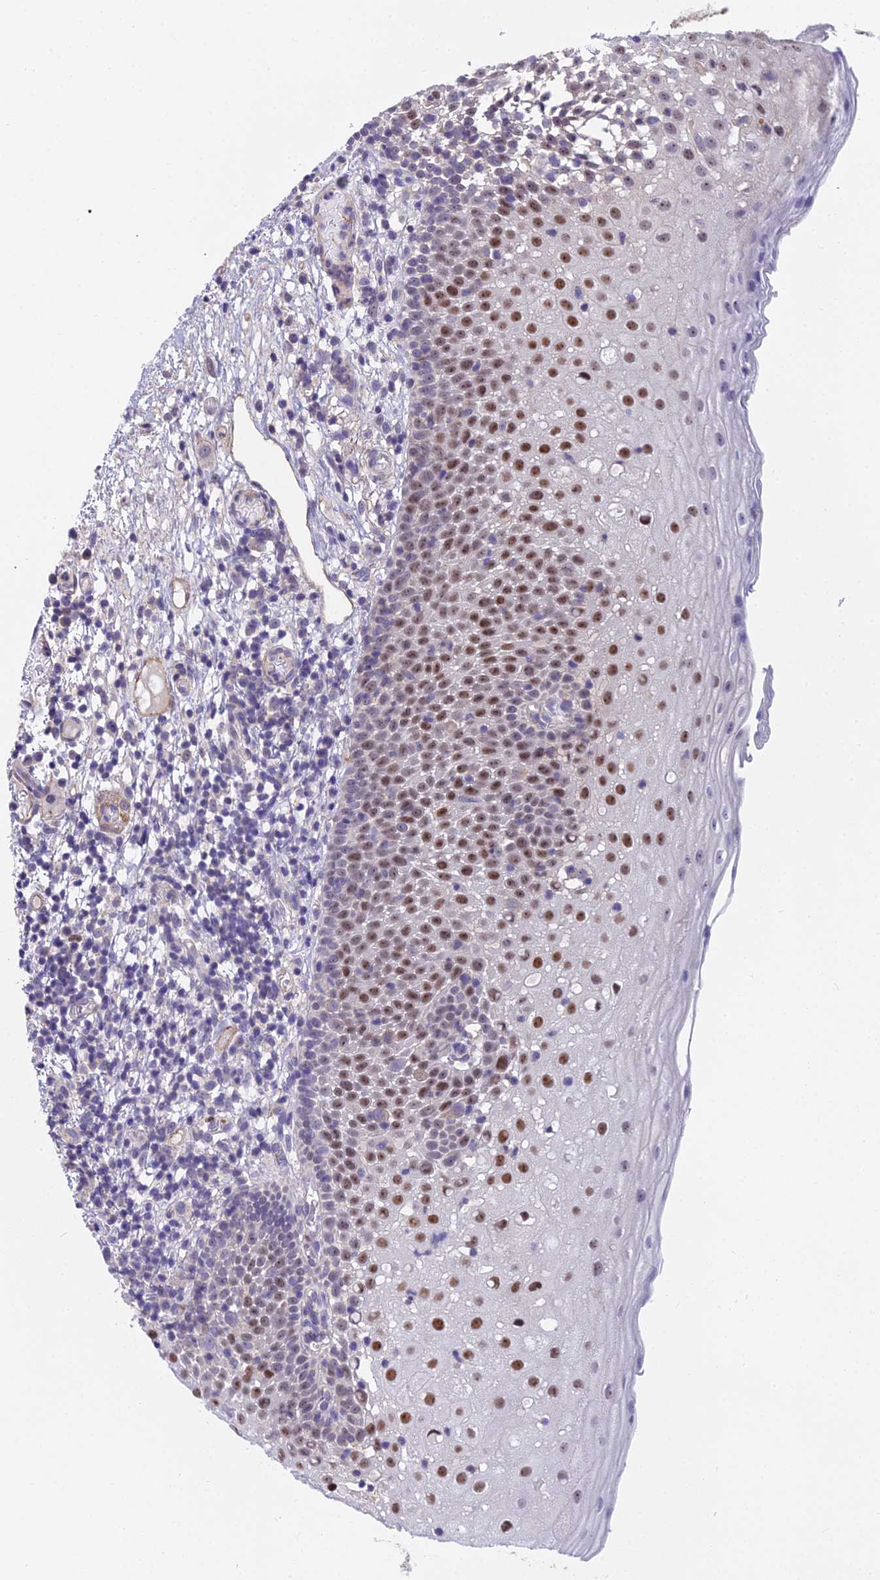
{"staining": {"intensity": "moderate", "quantity": "25%-75%", "location": "nuclear"}, "tissue": "oral mucosa", "cell_type": "Squamous epithelial cells", "image_type": "normal", "snomed": [{"axis": "morphology", "description": "Normal tissue, NOS"}, {"axis": "topography", "description": "Oral tissue"}], "caption": "A high-resolution image shows immunohistochemistry staining of unremarkable oral mucosa, which demonstrates moderate nuclear positivity in about 25%-75% of squamous epithelial cells. (IHC, brightfield microscopy, high magnification).", "gene": "TCEA3", "patient": {"sex": "female", "age": 69}}